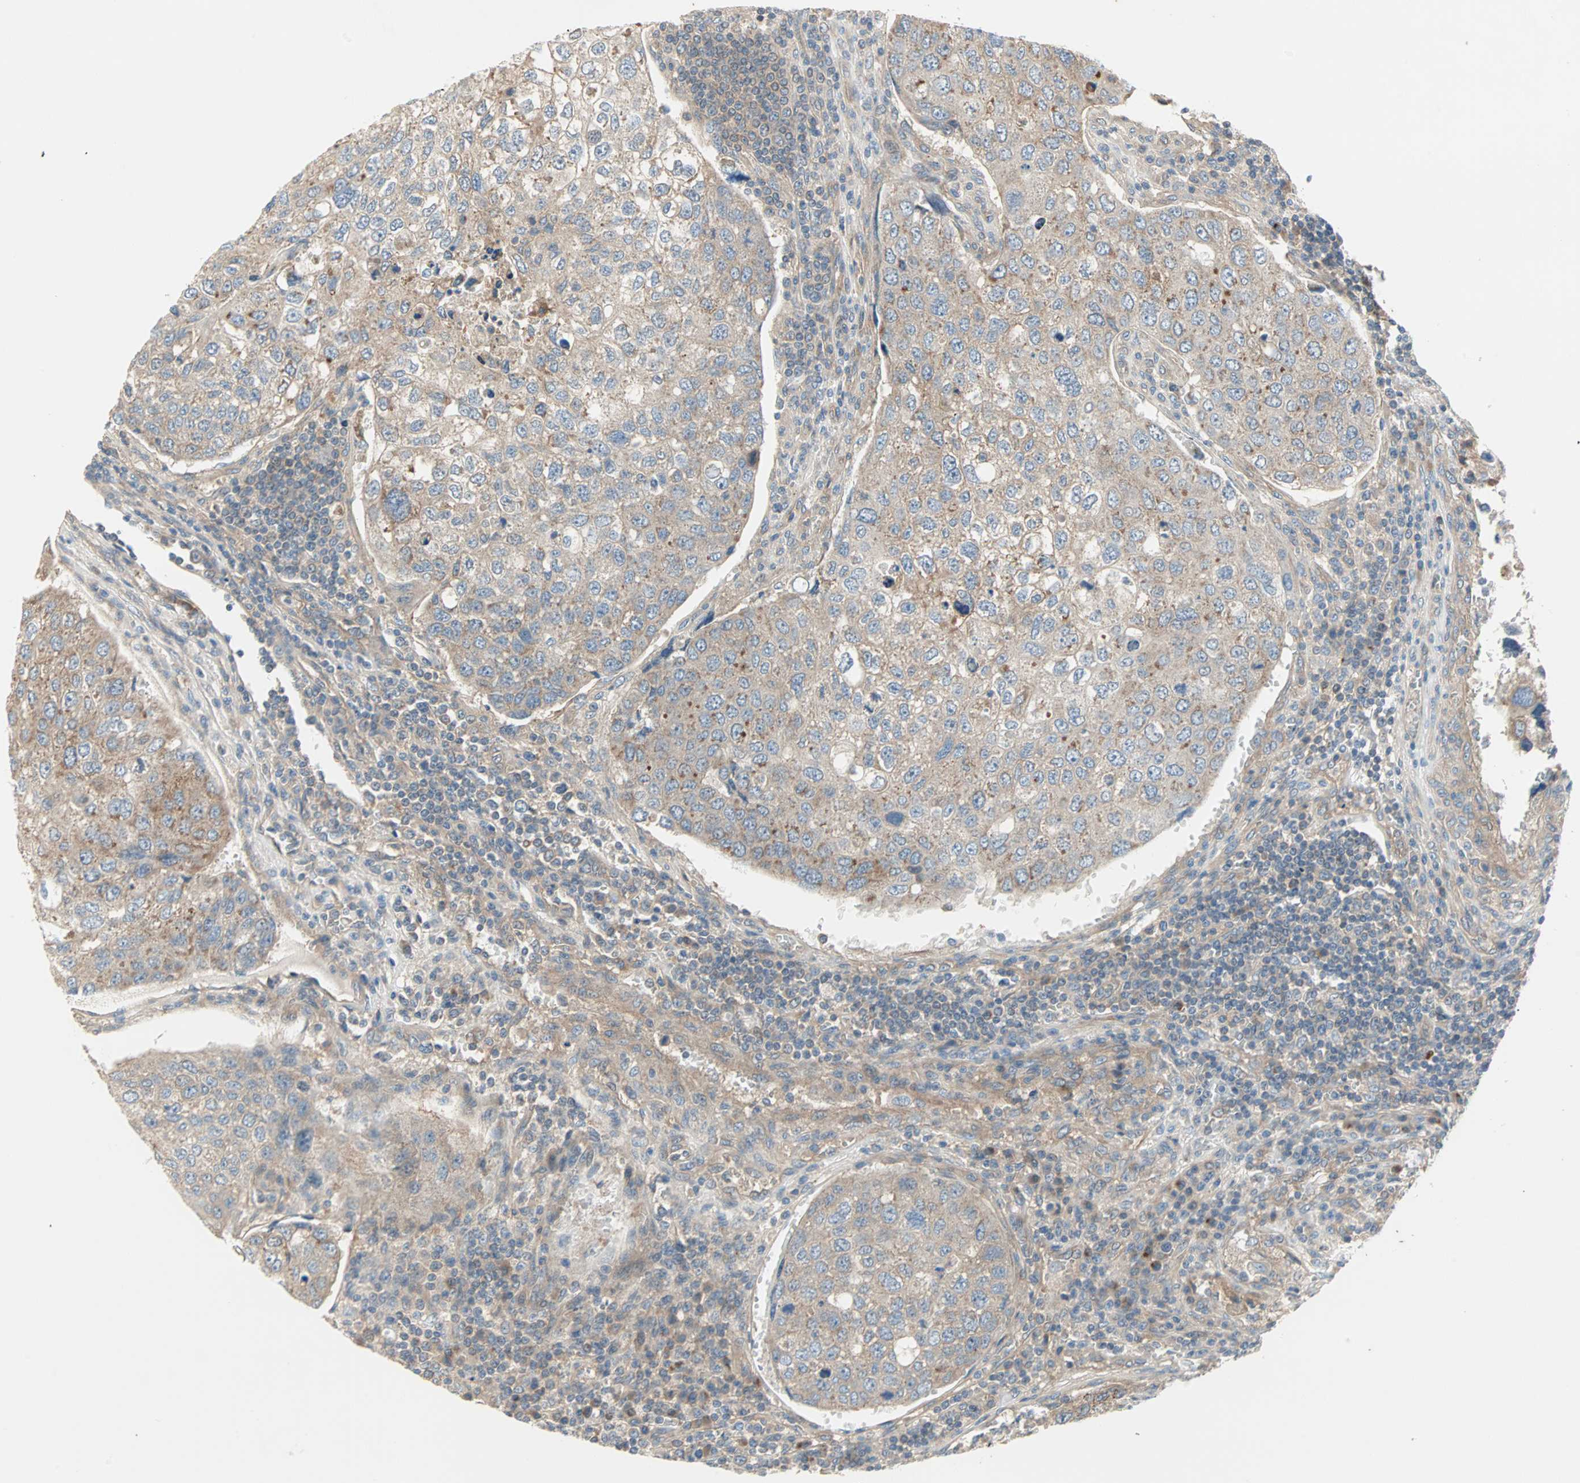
{"staining": {"intensity": "moderate", "quantity": "25%-75%", "location": "cytoplasmic/membranous"}, "tissue": "urothelial cancer", "cell_type": "Tumor cells", "image_type": "cancer", "snomed": [{"axis": "morphology", "description": "Urothelial carcinoma, High grade"}, {"axis": "topography", "description": "Lymph node"}, {"axis": "topography", "description": "Urinary bladder"}], "caption": "Urothelial carcinoma (high-grade) tissue demonstrates moderate cytoplasmic/membranous staining in approximately 25%-75% of tumor cells, visualized by immunohistochemistry. (DAB (3,3'-diaminobenzidine) = brown stain, brightfield microscopy at high magnification).", "gene": "PDE8A", "patient": {"sex": "male", "age": 51}}